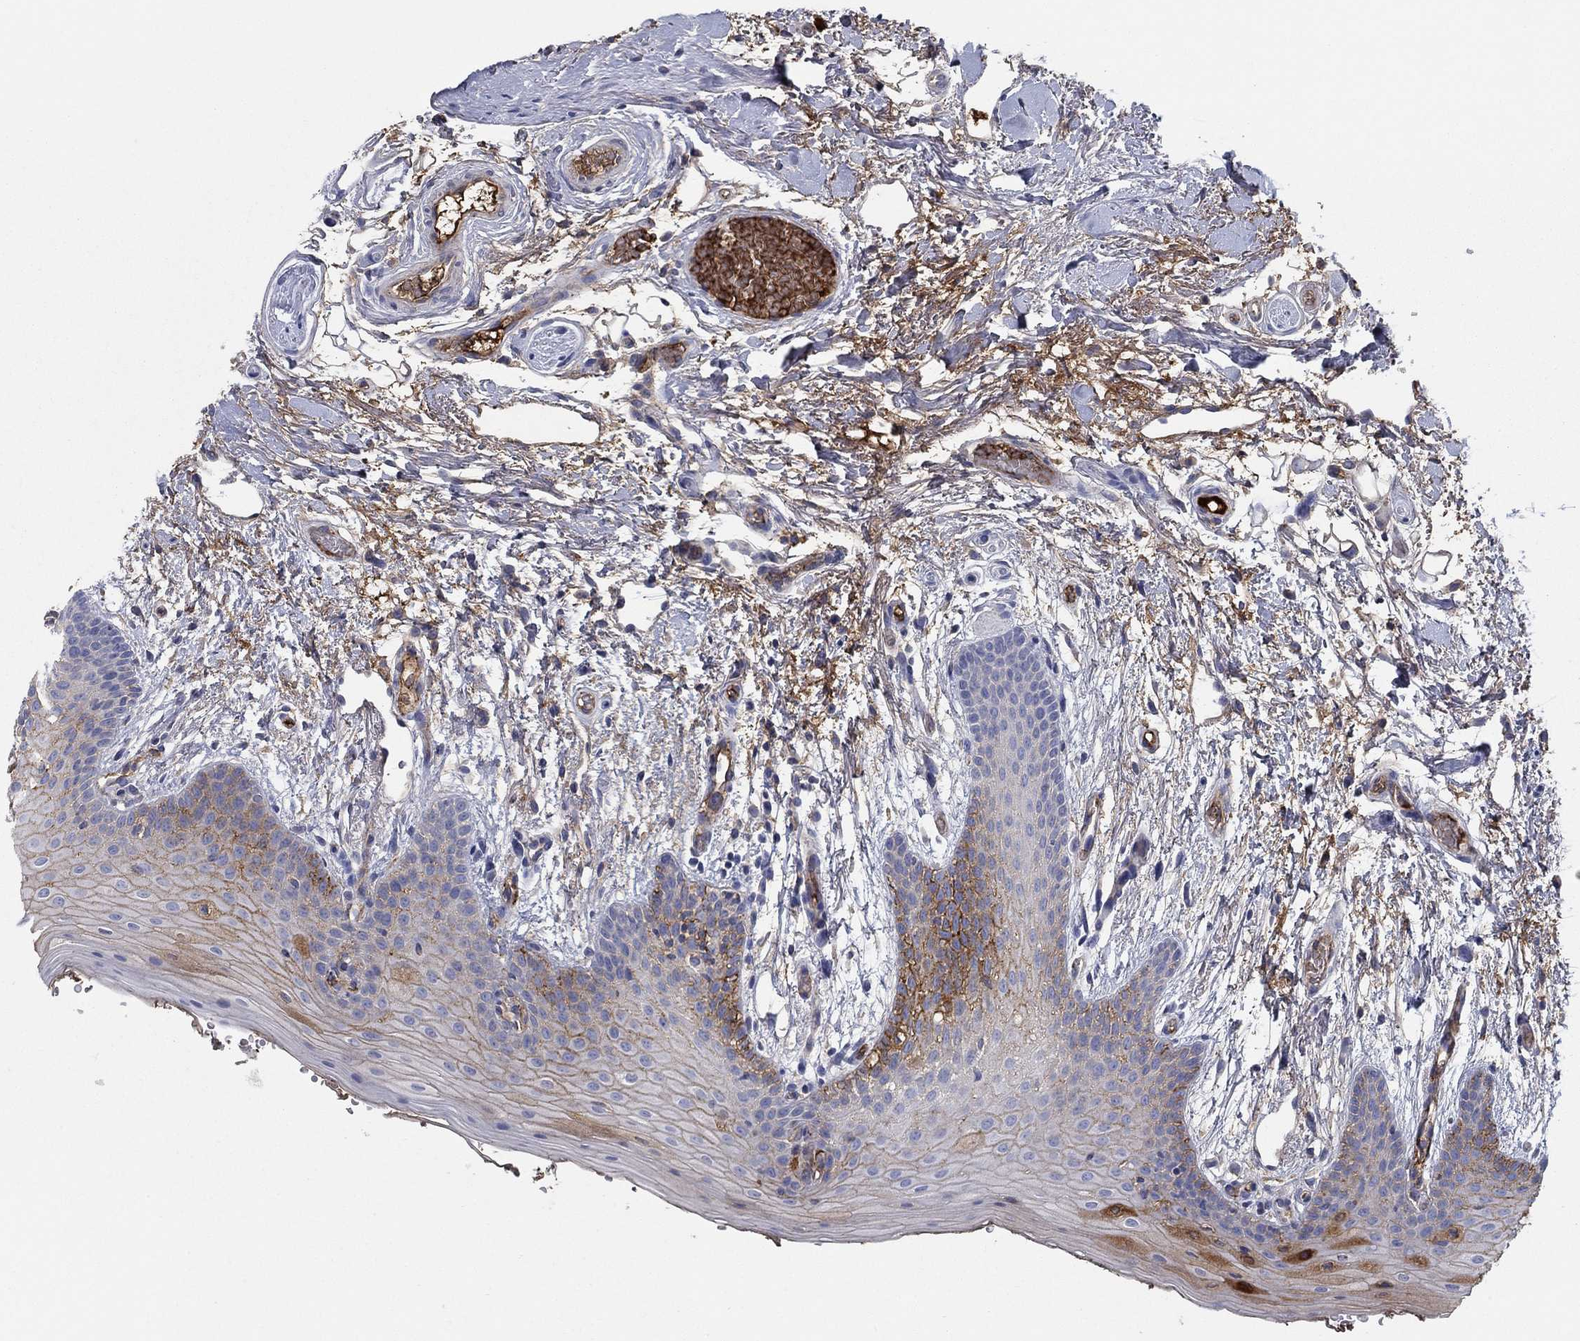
{"staining": {"intensity": "moderate", "quantity": "<25%", "location": "cytoplasmic/membranous"}, "tissue": "oral mucosa", "cell_type": "Squamous epithelial cells", "image_type": "normal", "snomed": [{"axis": "morphology", "description": "Normal tissue, NOS"}, {"axis": "topography", "description": "Oral tissue"}, {"axis": "topography", "description": "Tounge, NOS"}], "caption": "Immunohistochemical staining of benign oral mucosa displays <25% levels of moderate cytoplasmic/membranous protein staining in approximately <25% of squamous epithelial cells.", "gene": "APOC3", "patient": {"sex": "female", "age": 86}}